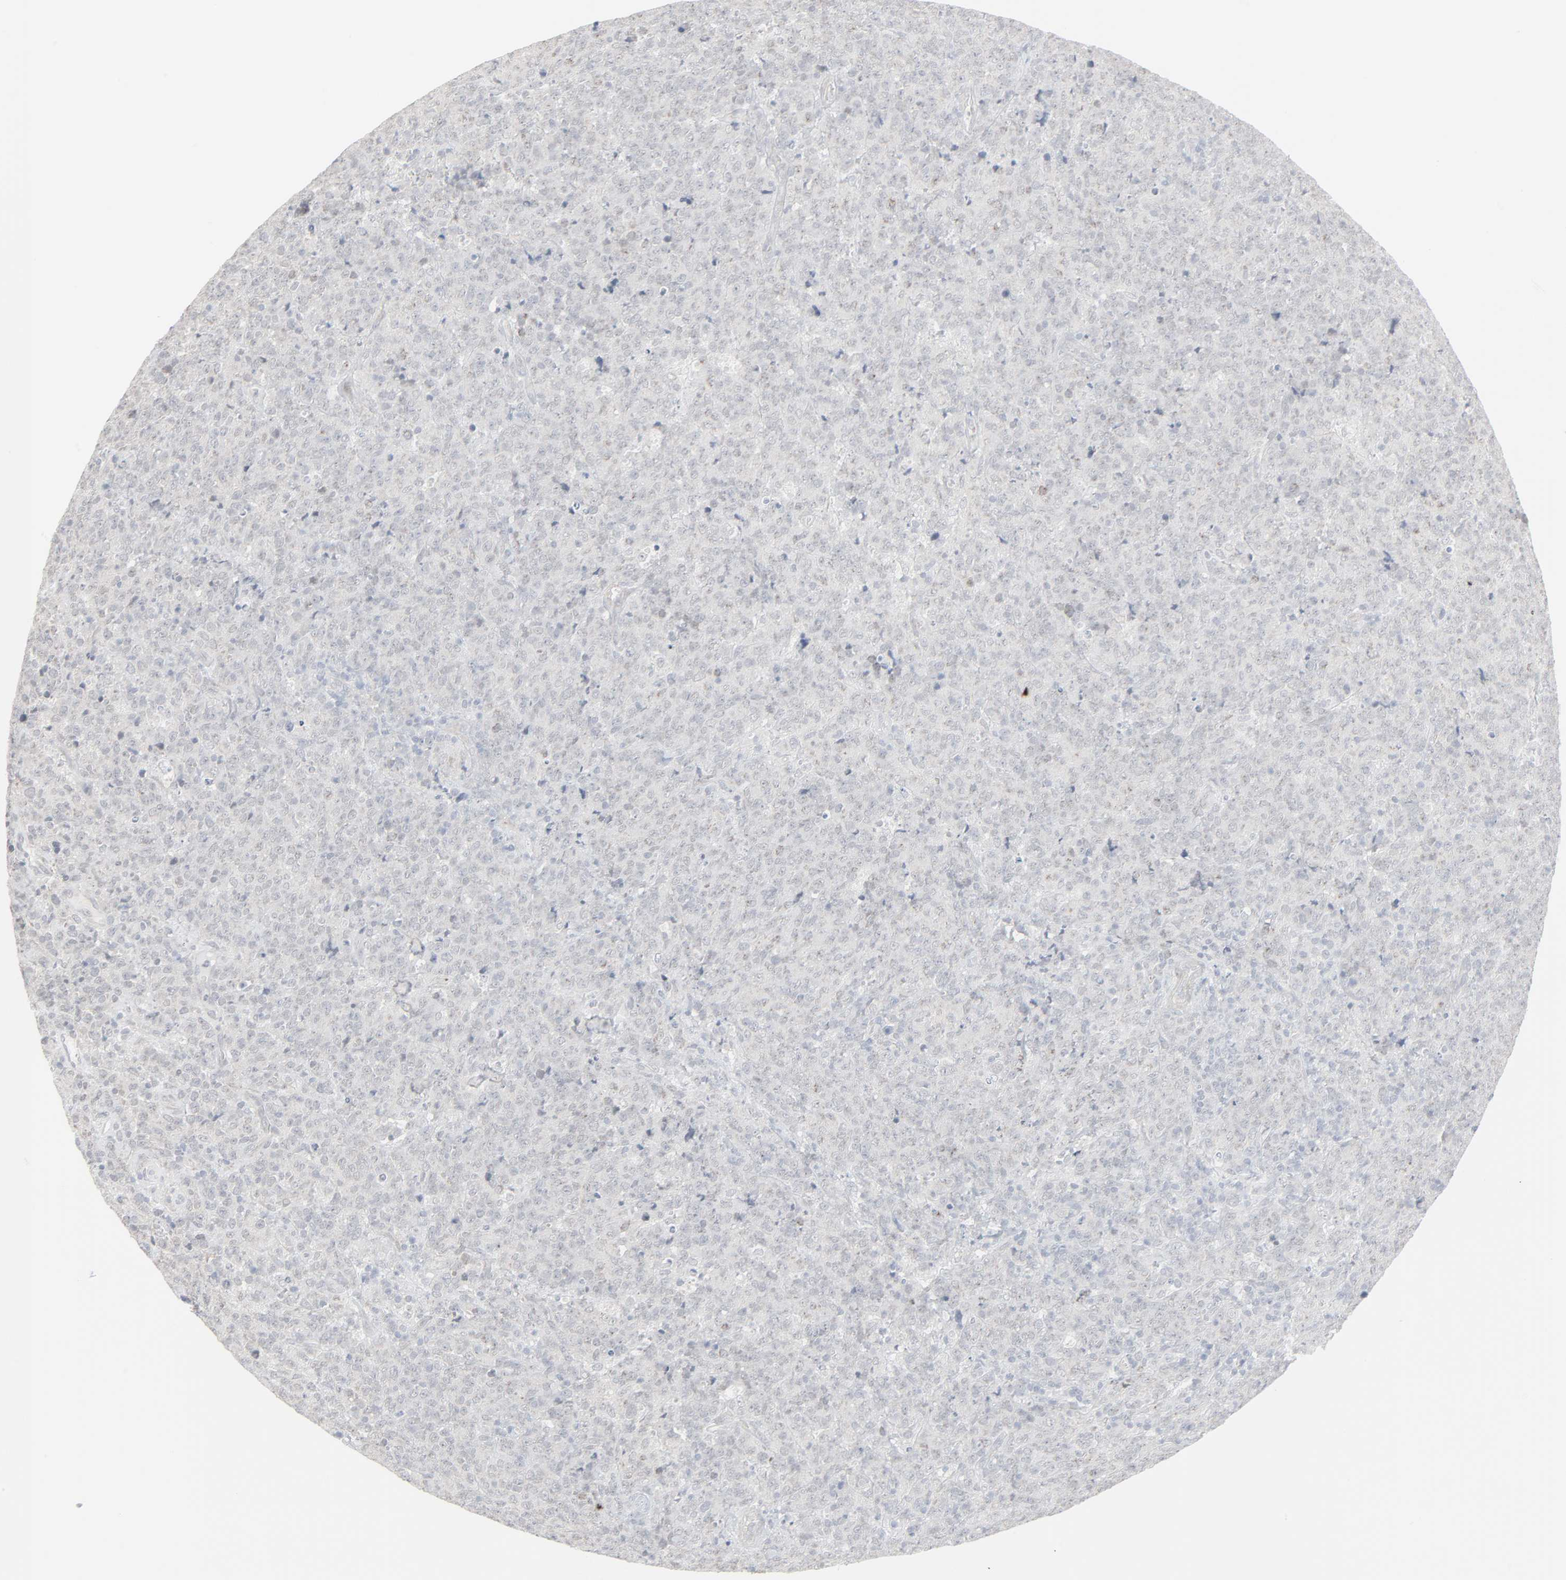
{"staining": {"intensity": "negative", "quantity": "none", "location": "none"}, "tissue": "lymphoma", "cell_type": "Tumor cells", "image_type": "cancer", "snomed": [{"axis": "morphology", "description": "Malignant lymphoma, non-Hodgkin's type, High grade"}, {"axis": "topography", "description": "Tonsil"}], "caption": "Immunohistochemistry (IHC) histopathology image of lymphoma stained for a protein (brown), which reveals no positivity in tumor cells.", "gene": "NEUROD1", "patient": {"sex": "female", "age": 36}}